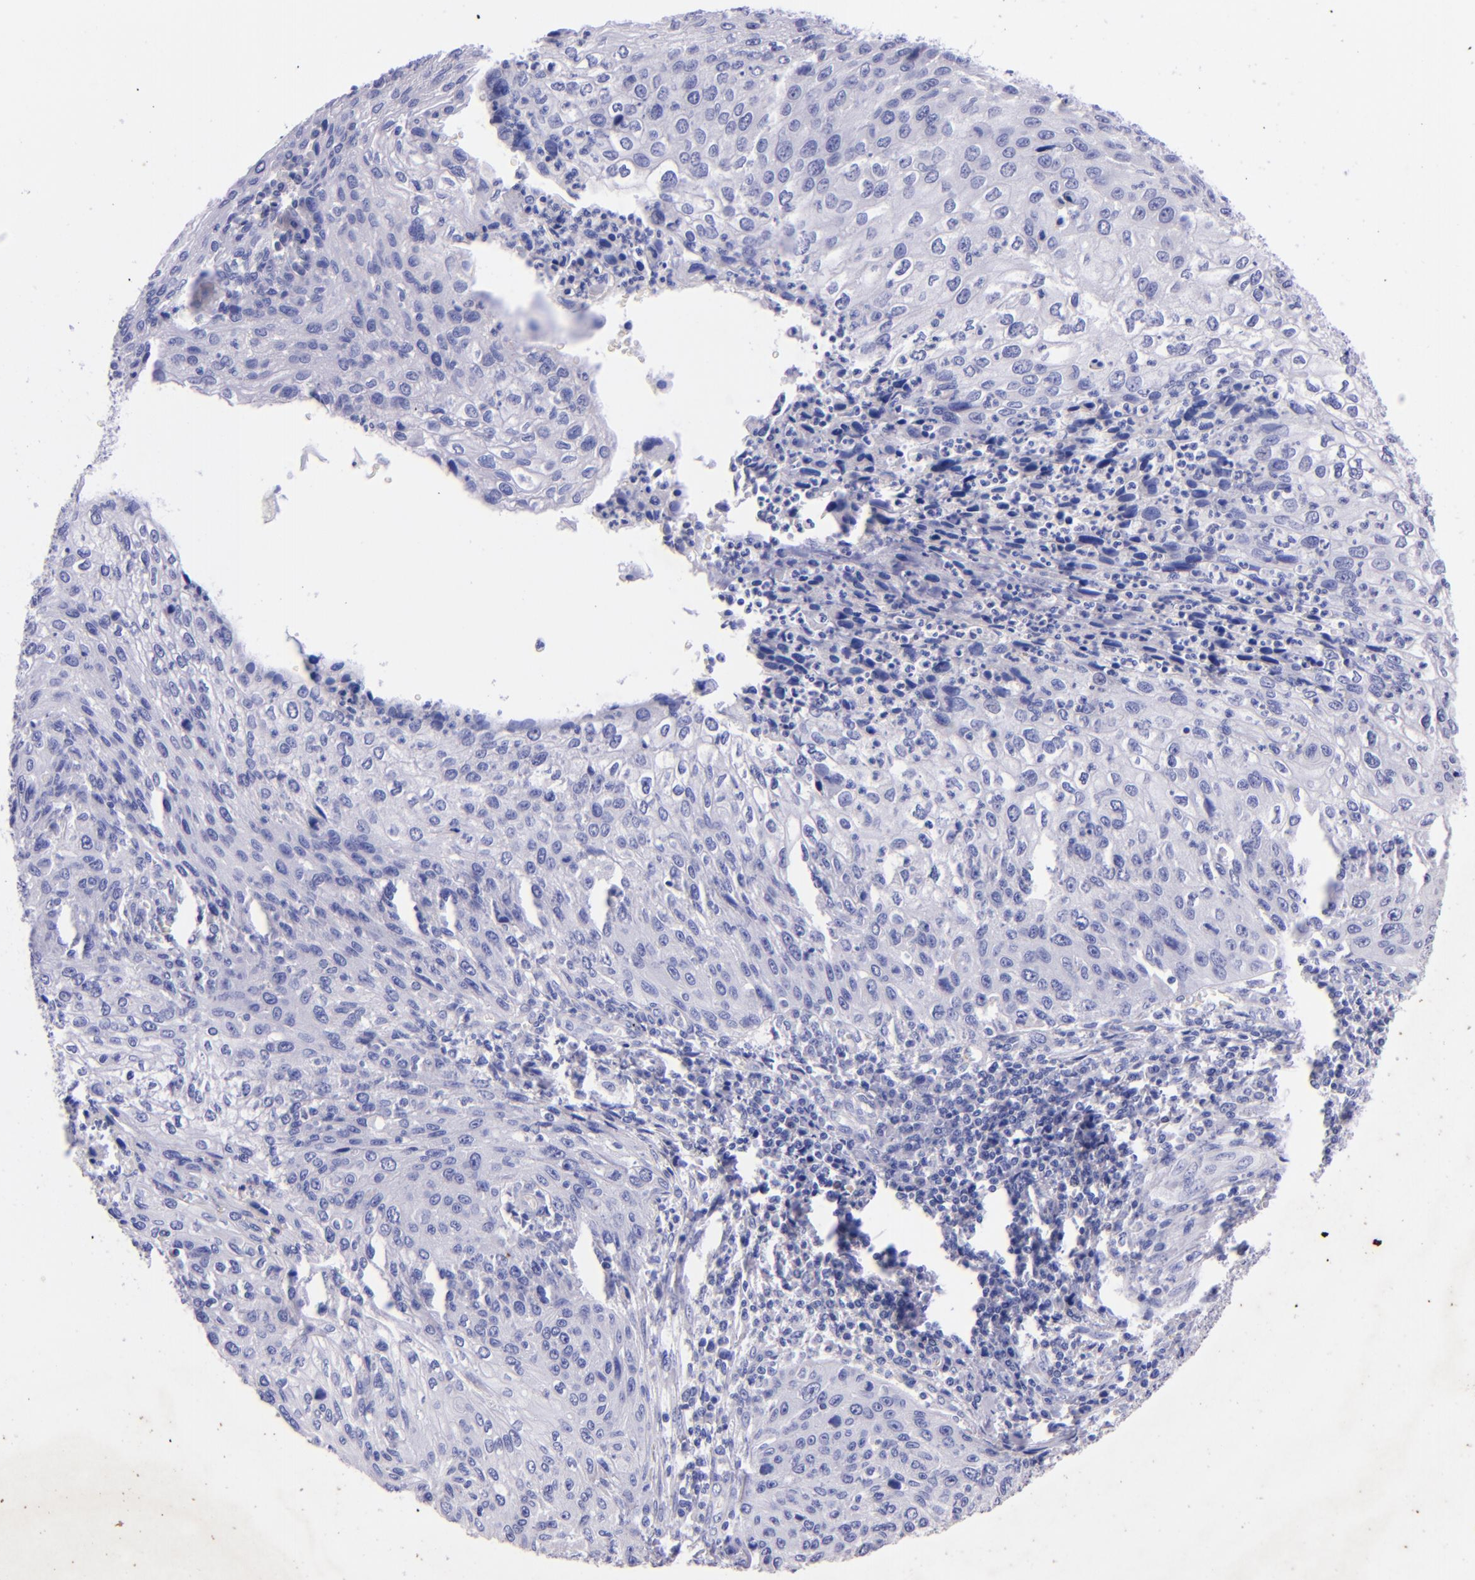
{"staining": {"intensity": "negative", "quantity": "none", "location": "none"}, "tissue": "cervical cancer", "cell_type": "Tumor cells", "image_type": "cancer", "snomed": [{"axis": "morphology", "description": "Squamous cell carcinoma, NOS"}, {"axis": "topography", "description": "Cervix"}], "caption": "Cervical cancer (squamous cell carcinoma) was stained to show a protein in brown. There is no significant staining in tumor cells.", "gene": "UCHL1", "patient": {"sex": "female", "age": 32}}